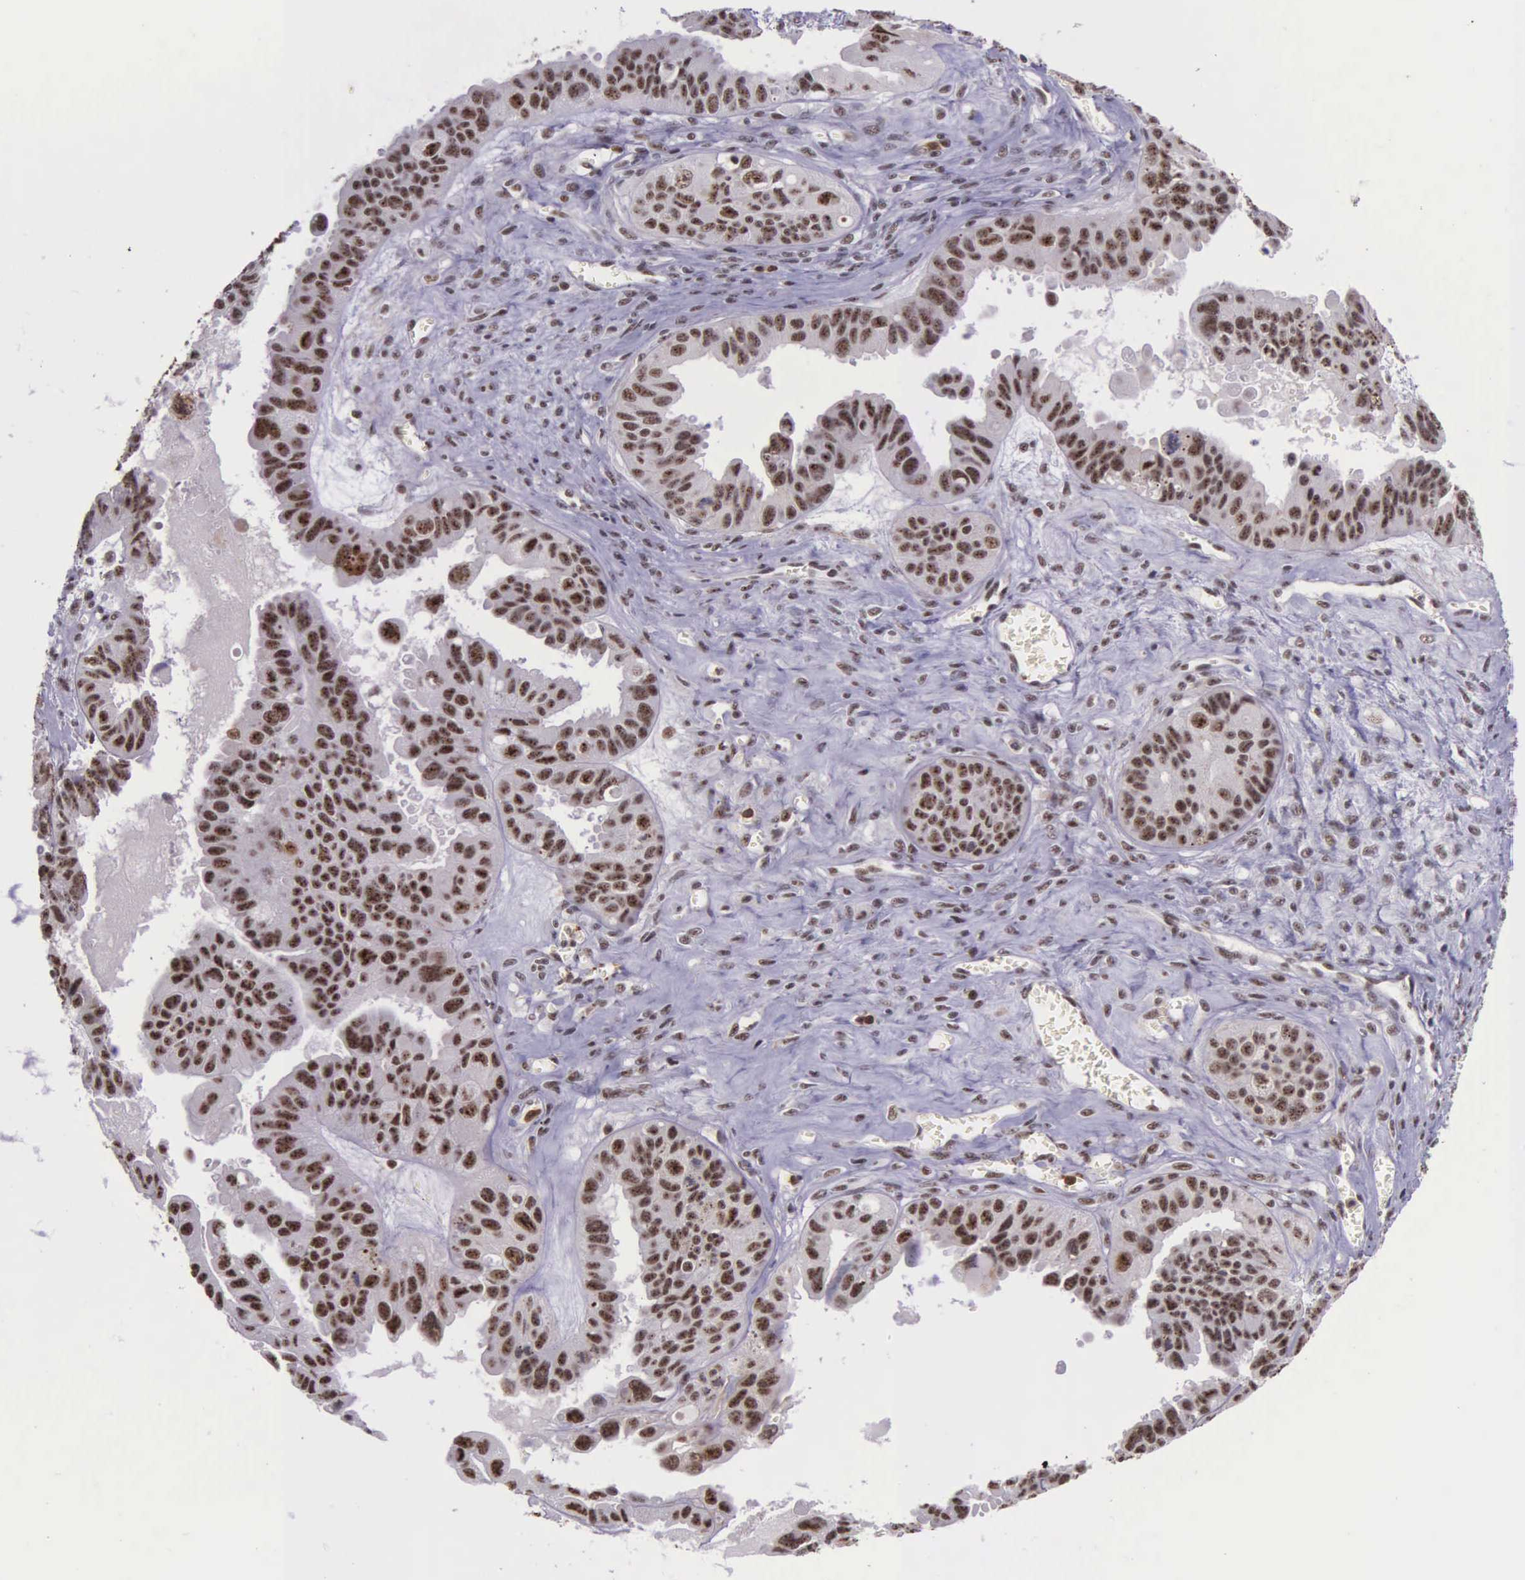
{"staining": {"intensity": "moderate", "quantity": ">75%", "location": "nuclear"}, "tissue": "ovarian cancer", "cell_type": "Tumor cells", "image_type": "cancer", "snomed": [{"axis": "morphology", "description": "Carcinoma, endometroid"}, {"axis": "topography", "description": "Ovary"}], "caption": "High-power microscopy captured an immunohistochemistry micrograph of endometroid carcinoma (ovarian), revealing moderate nuclear staining in approximately >75% of tumor cells.", "gene": "FAM47A", "patient": {"sex": "female", "age": 85}}